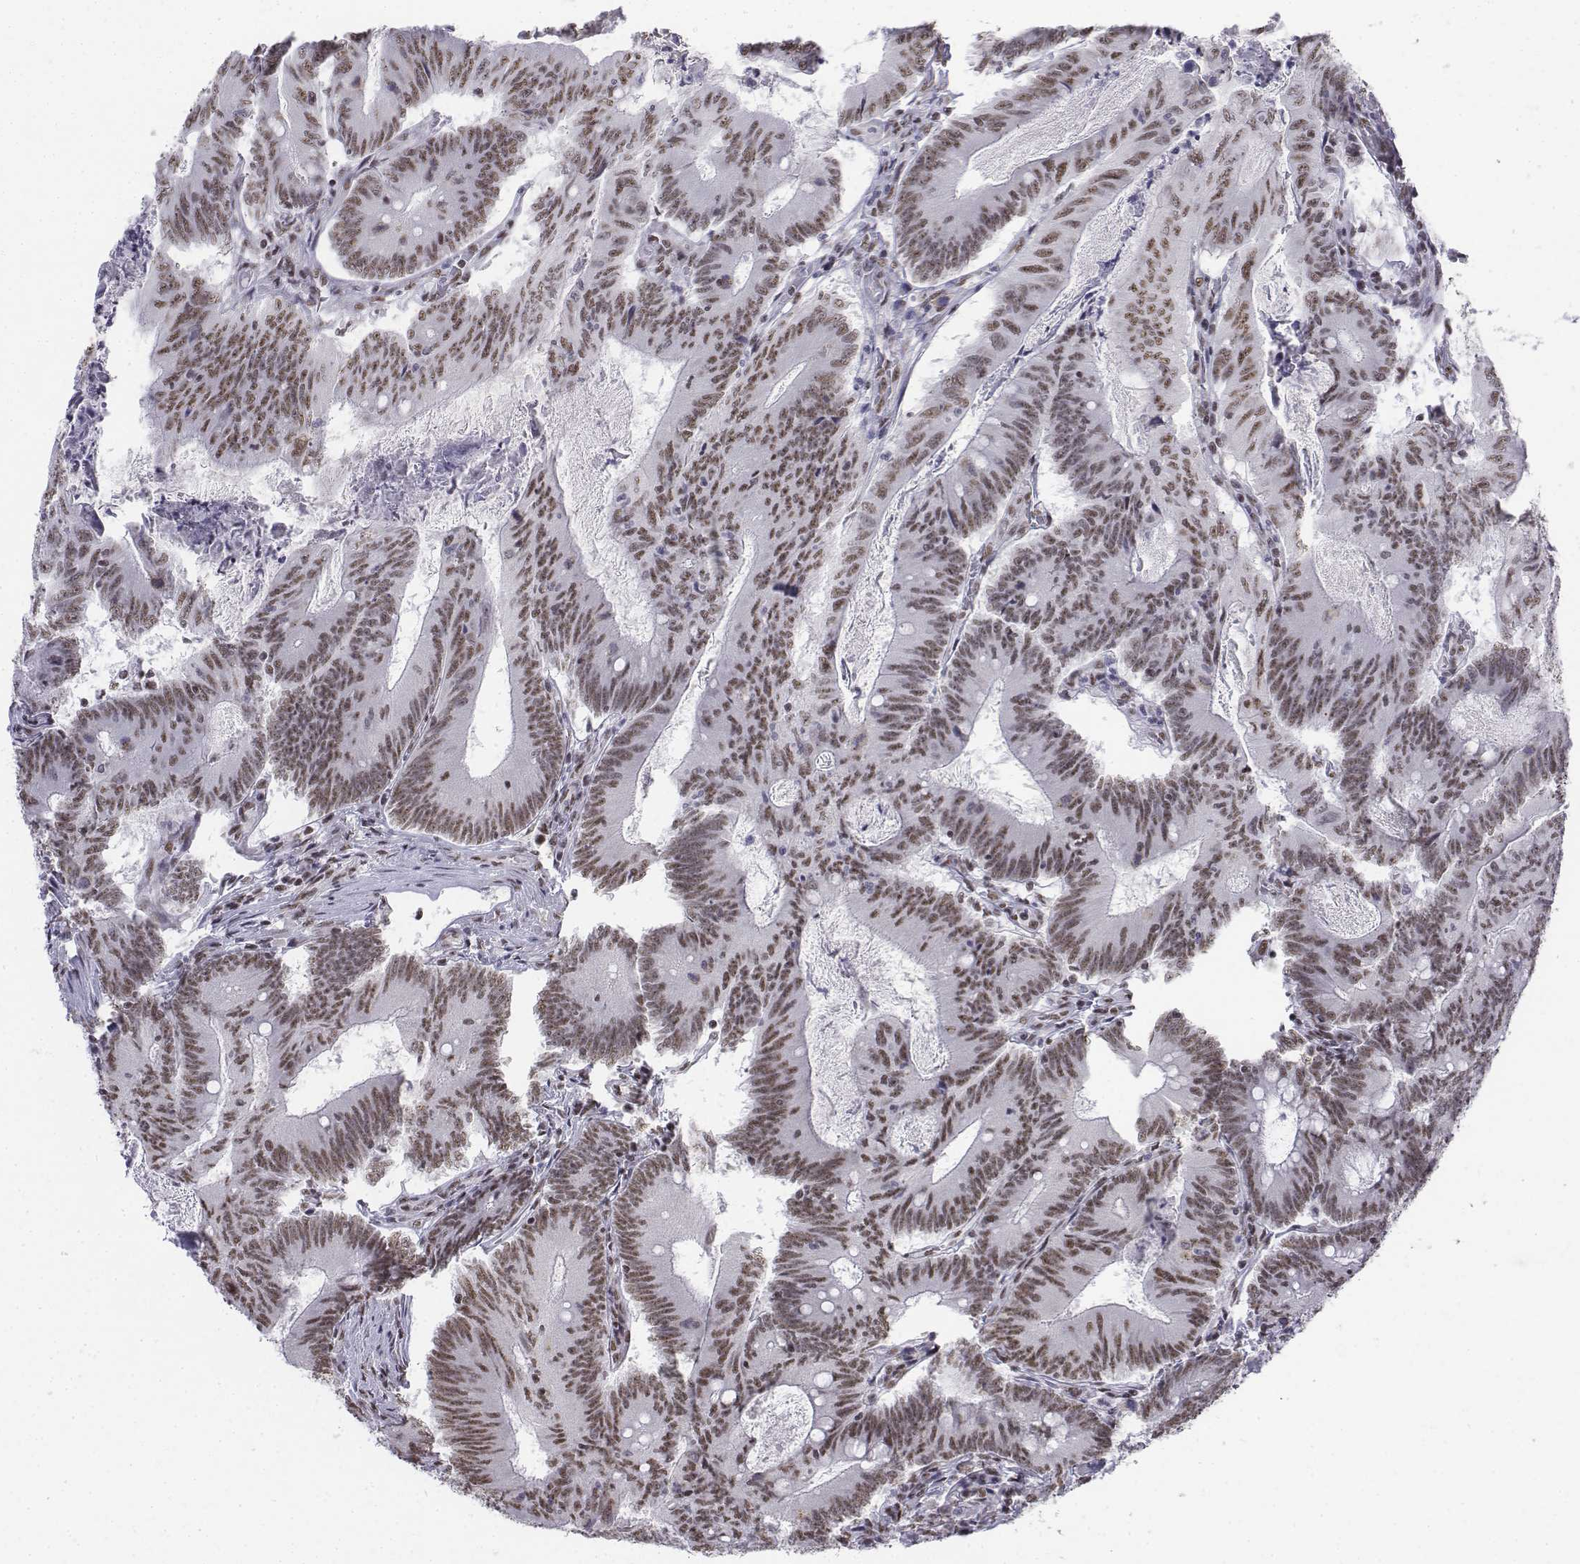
{"staining": {"intensity": "moderate", "quantity": ">75%", "location": "nuclear"}, "tissue": "colorectal cancer", "cell_type": "Tumor cells", "image_type": "cancer", "snomed": [{"axis": "morphology", "description": "Adenocarcinoma, NOS"}, {"axis": "topography", "description": "Colon"}], "caption": "Human colorectal adenocarcinoma stained with a protein marker demonstrates moderate staining in tumor cells.", "gene": "SETD1A", "patient": {"sex": "female", "age": 70}}